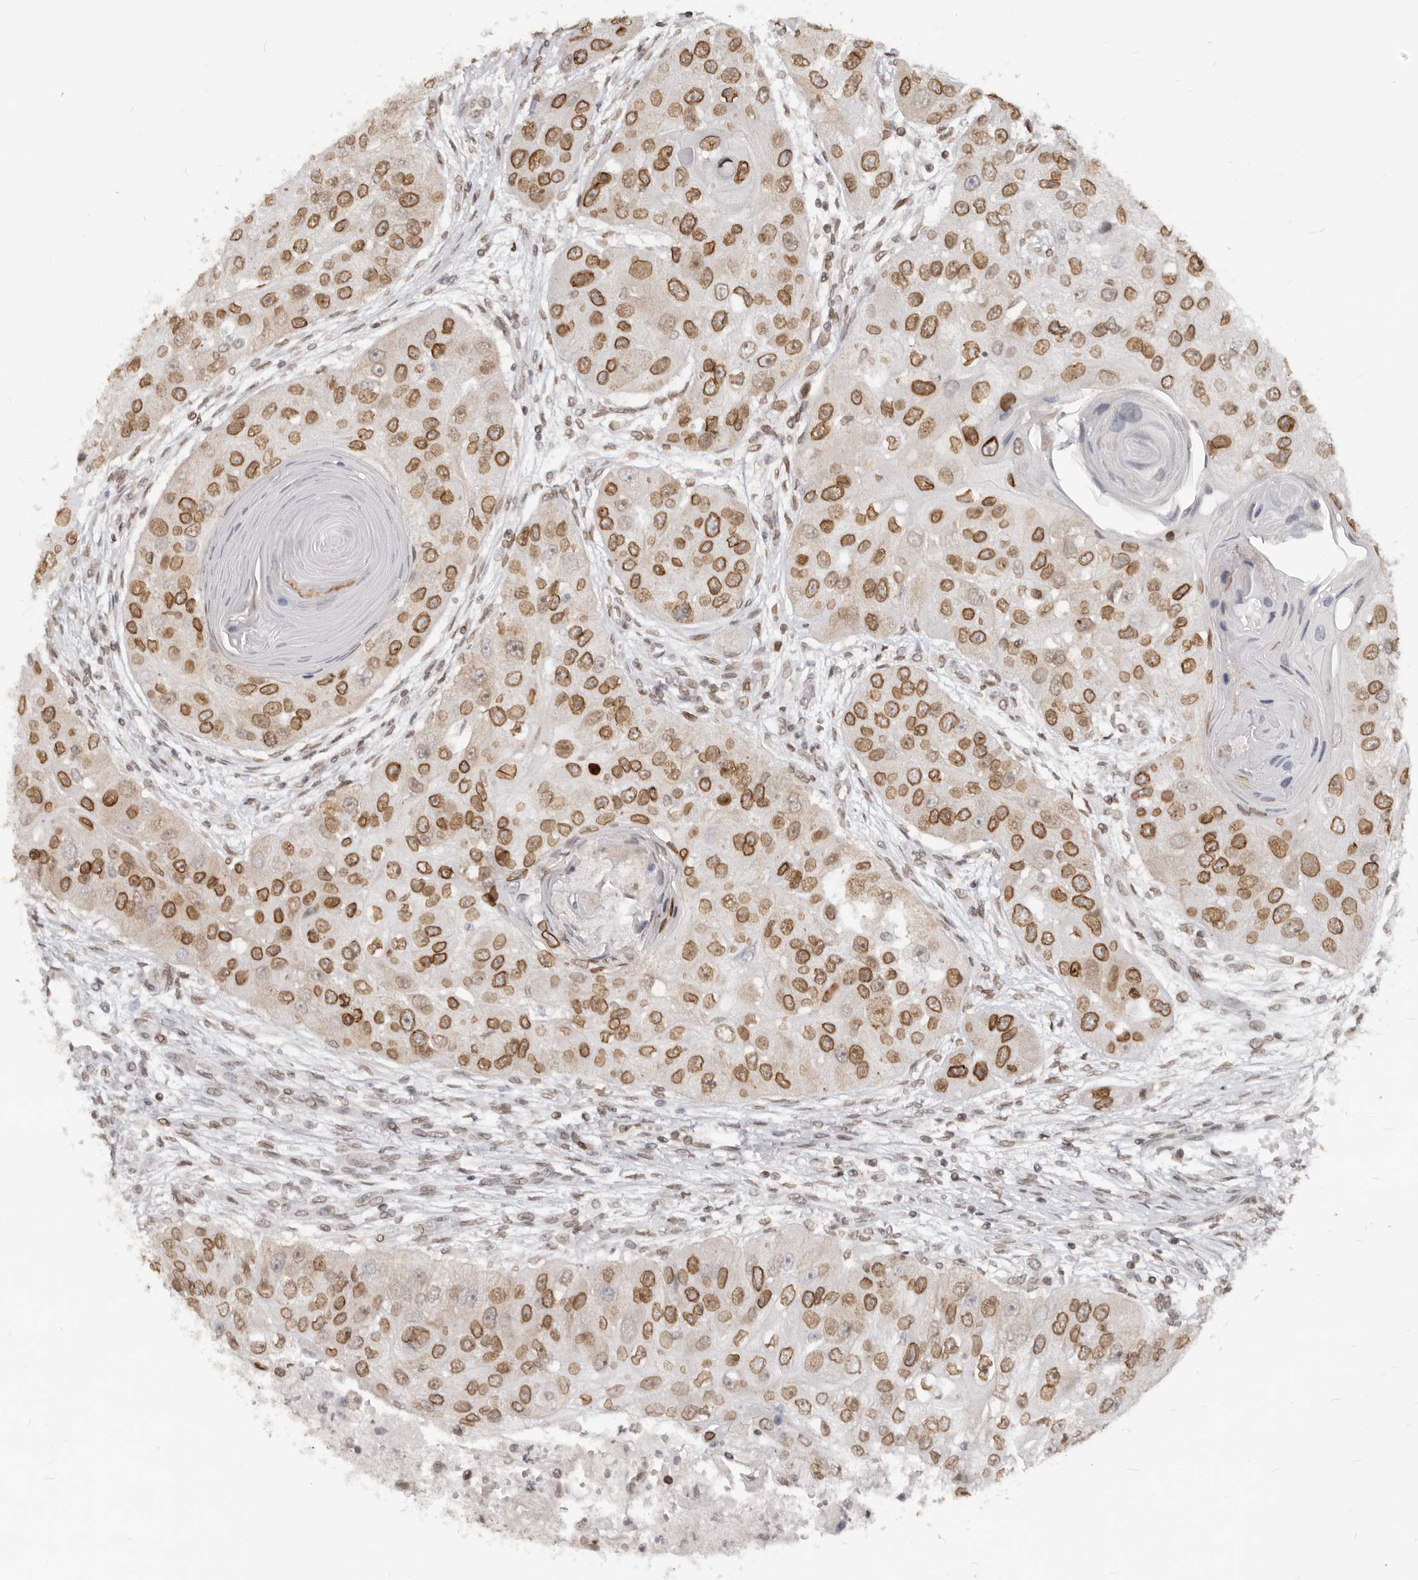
{"staining": {"intensity": "moderate", "quantity": ">75%", "location": "cytoplasmic/membranous,nuclear"}, "tissue": "head and neck cancer", "cell_type": "Tumor cells", "image_type": "cancer", "snomed": [{"axis": "morphology", "description": "Normal tissue, NOS"}, {"axis": "morphology", "description": "Squamous cell carcinoma, NOS"}, {"axis": "topography", "description": "Skeletal muscle"}, {"axis": "topography", "description": "Head-Neck"}], "caption": "A brown stain highlights moderate cytoplasmic/membranous and nuclear positivity of a protein in human head and neck cancer tumor cells. The staining was performed using DAB to visualize the protein expression in brown, while the nuclei were stained in blue with hematoxylin (Magnification: 20x).", "gene": "NUP153", "patient": {"sex": "male", "age": 51}}